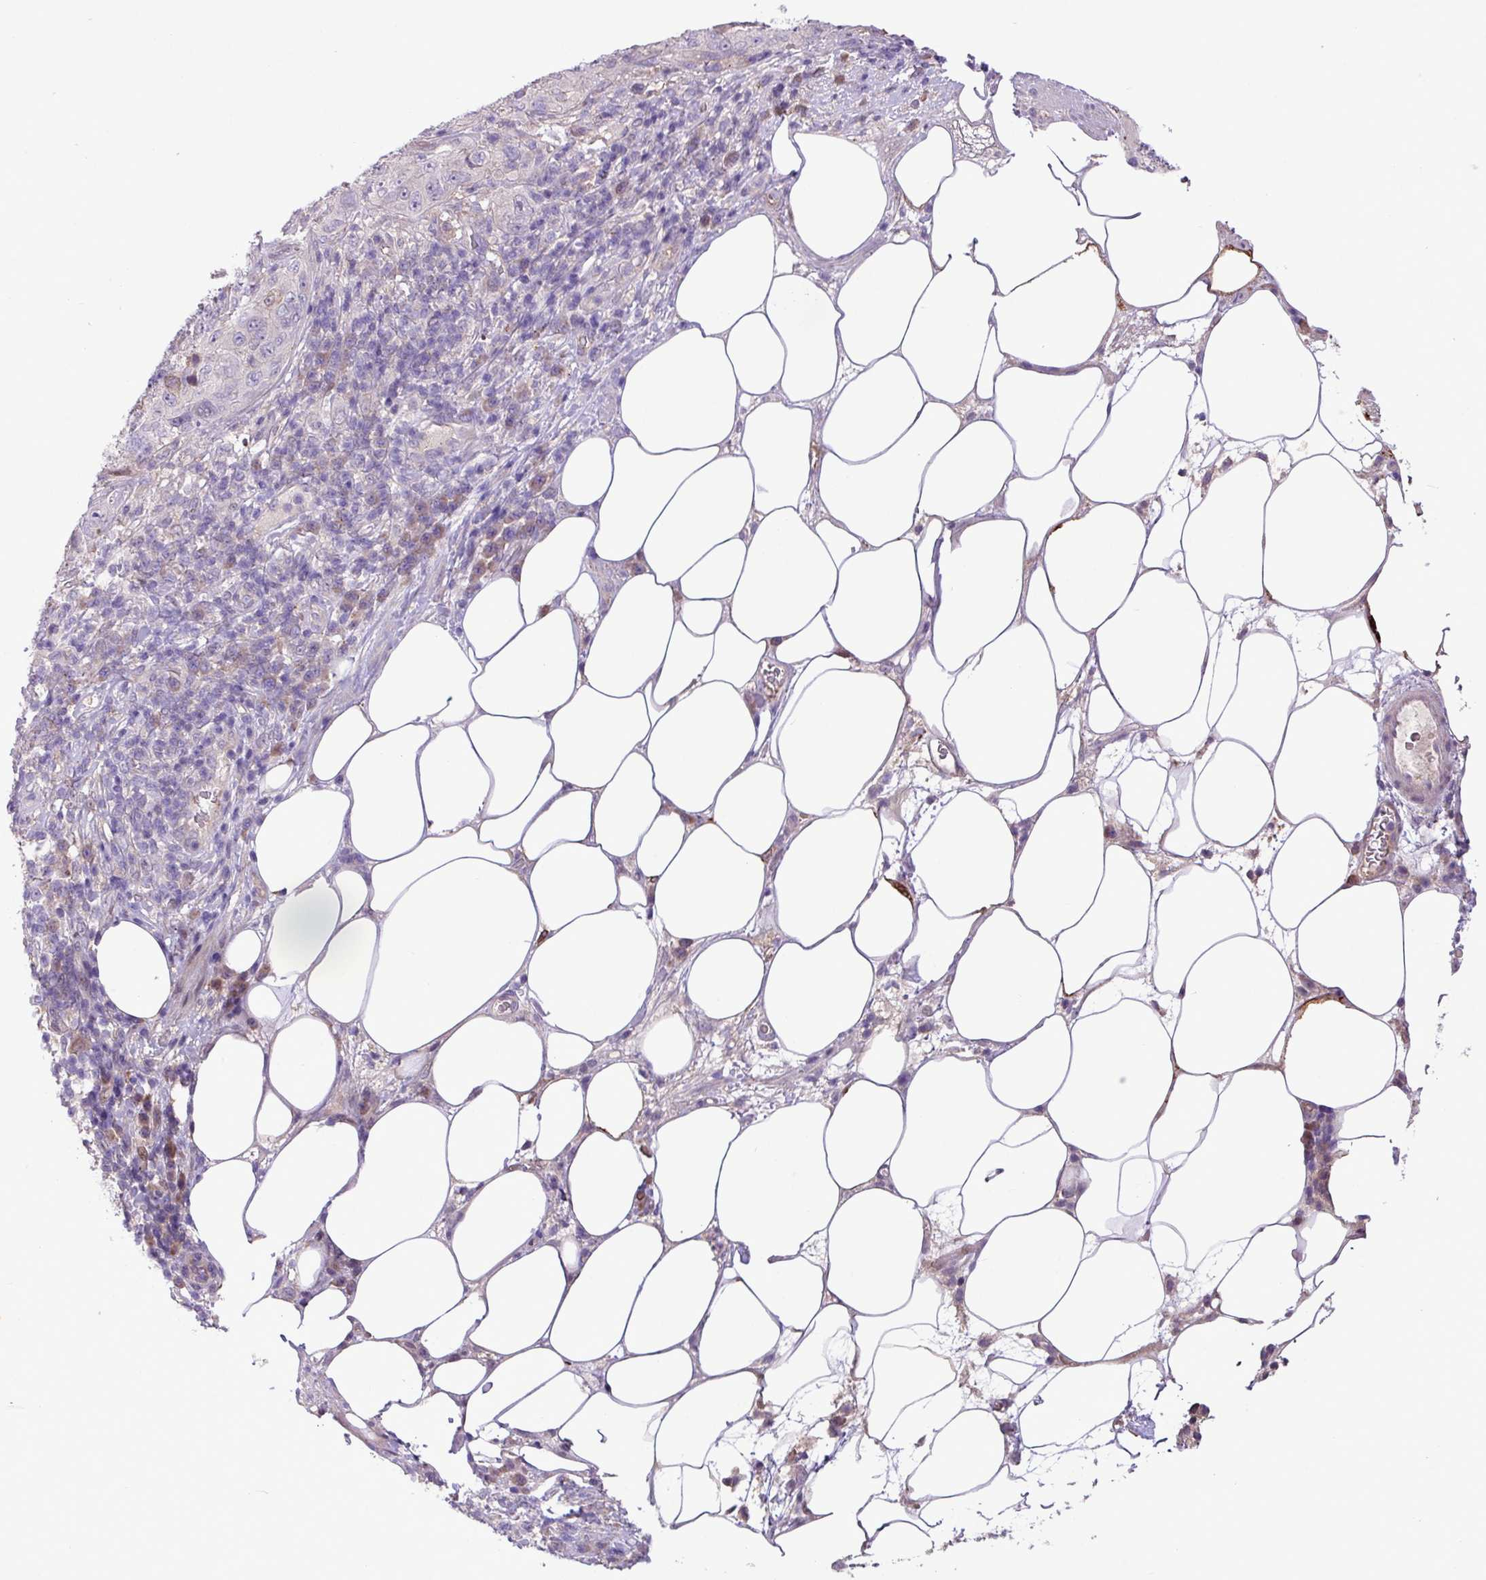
{"staining": {"intensity": "negative", "quantity": "none", "location": "none"}, "tissue": "pancreatic cancer", "cell_type": "Tumor cells", "image_type": "cancer", "snomed": [{"axis": "morphology", "description": "Adenocarcinoma, NOS"}, {"axis": "topography", "description": "Pancreas"}], "caption": "DAB (3,3'-diaminobenzidine) immunohistochemical staining of pancreatic adenocarcinoma reveals no significant expression in tumor cells.", "gene": "RPP25L", "patient": {"sex": "male", "age": 68}}